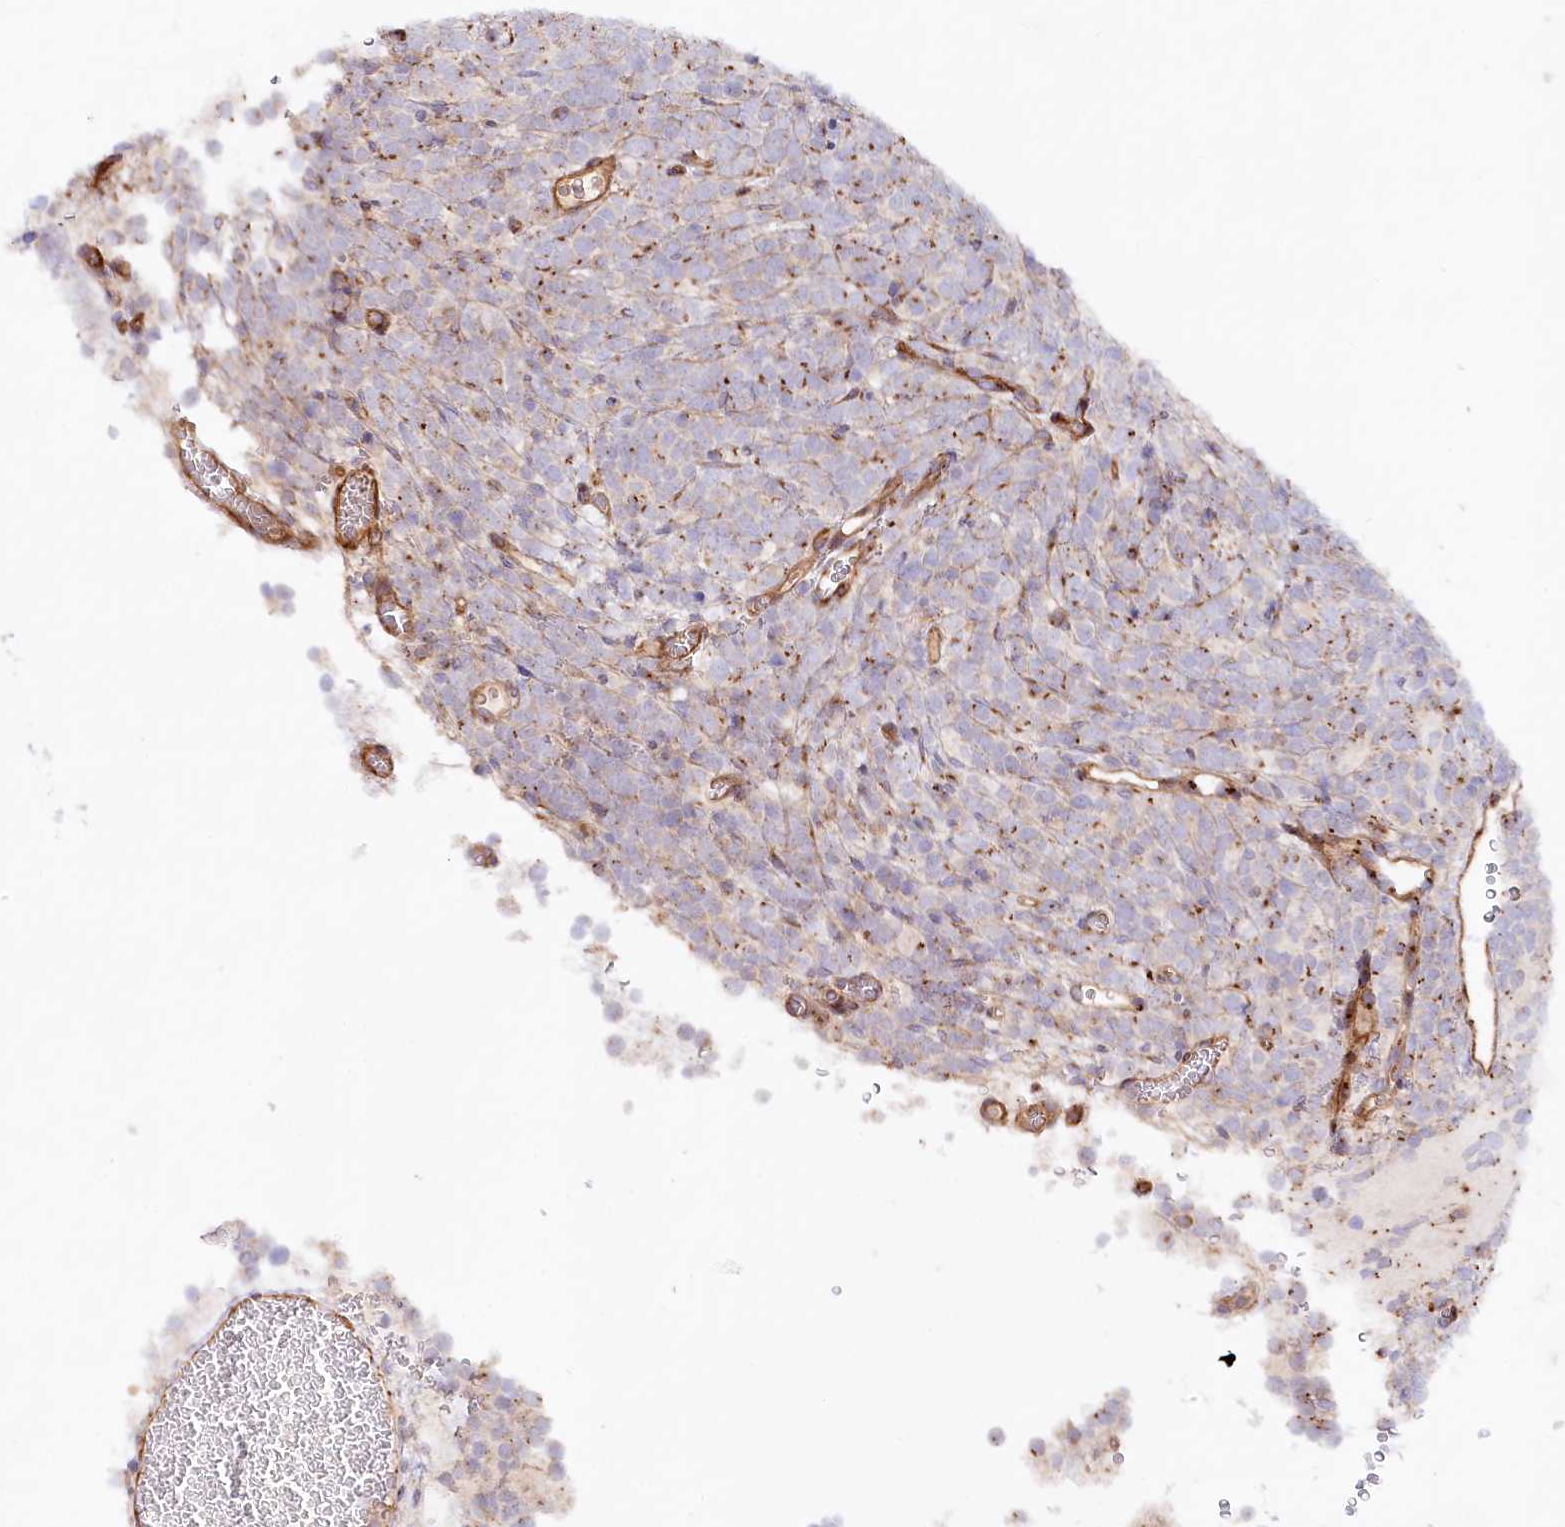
{"staining": {"intensity": "moderate", "quantity": "25%-75%", "location": "cytoplasmic/membranous"}, "tissue": "glioma", "cell_type": "Tumor cells", "image_type": "cancer", "snomed": [{"axis": "morphology", "description": "Glioma, malignant, Low grade"}, {"axis": "topography", "description": "Brain"}], "caption": "An IHC image of tumor tissue is shown. Protein staining in brown labels moderate cytoplasmic/membranous positivity in malignant glioma (low-grade) within tumor cells.", "gene": "ABRAXAS2", "patient": {"sex": "female", "age": 1}}